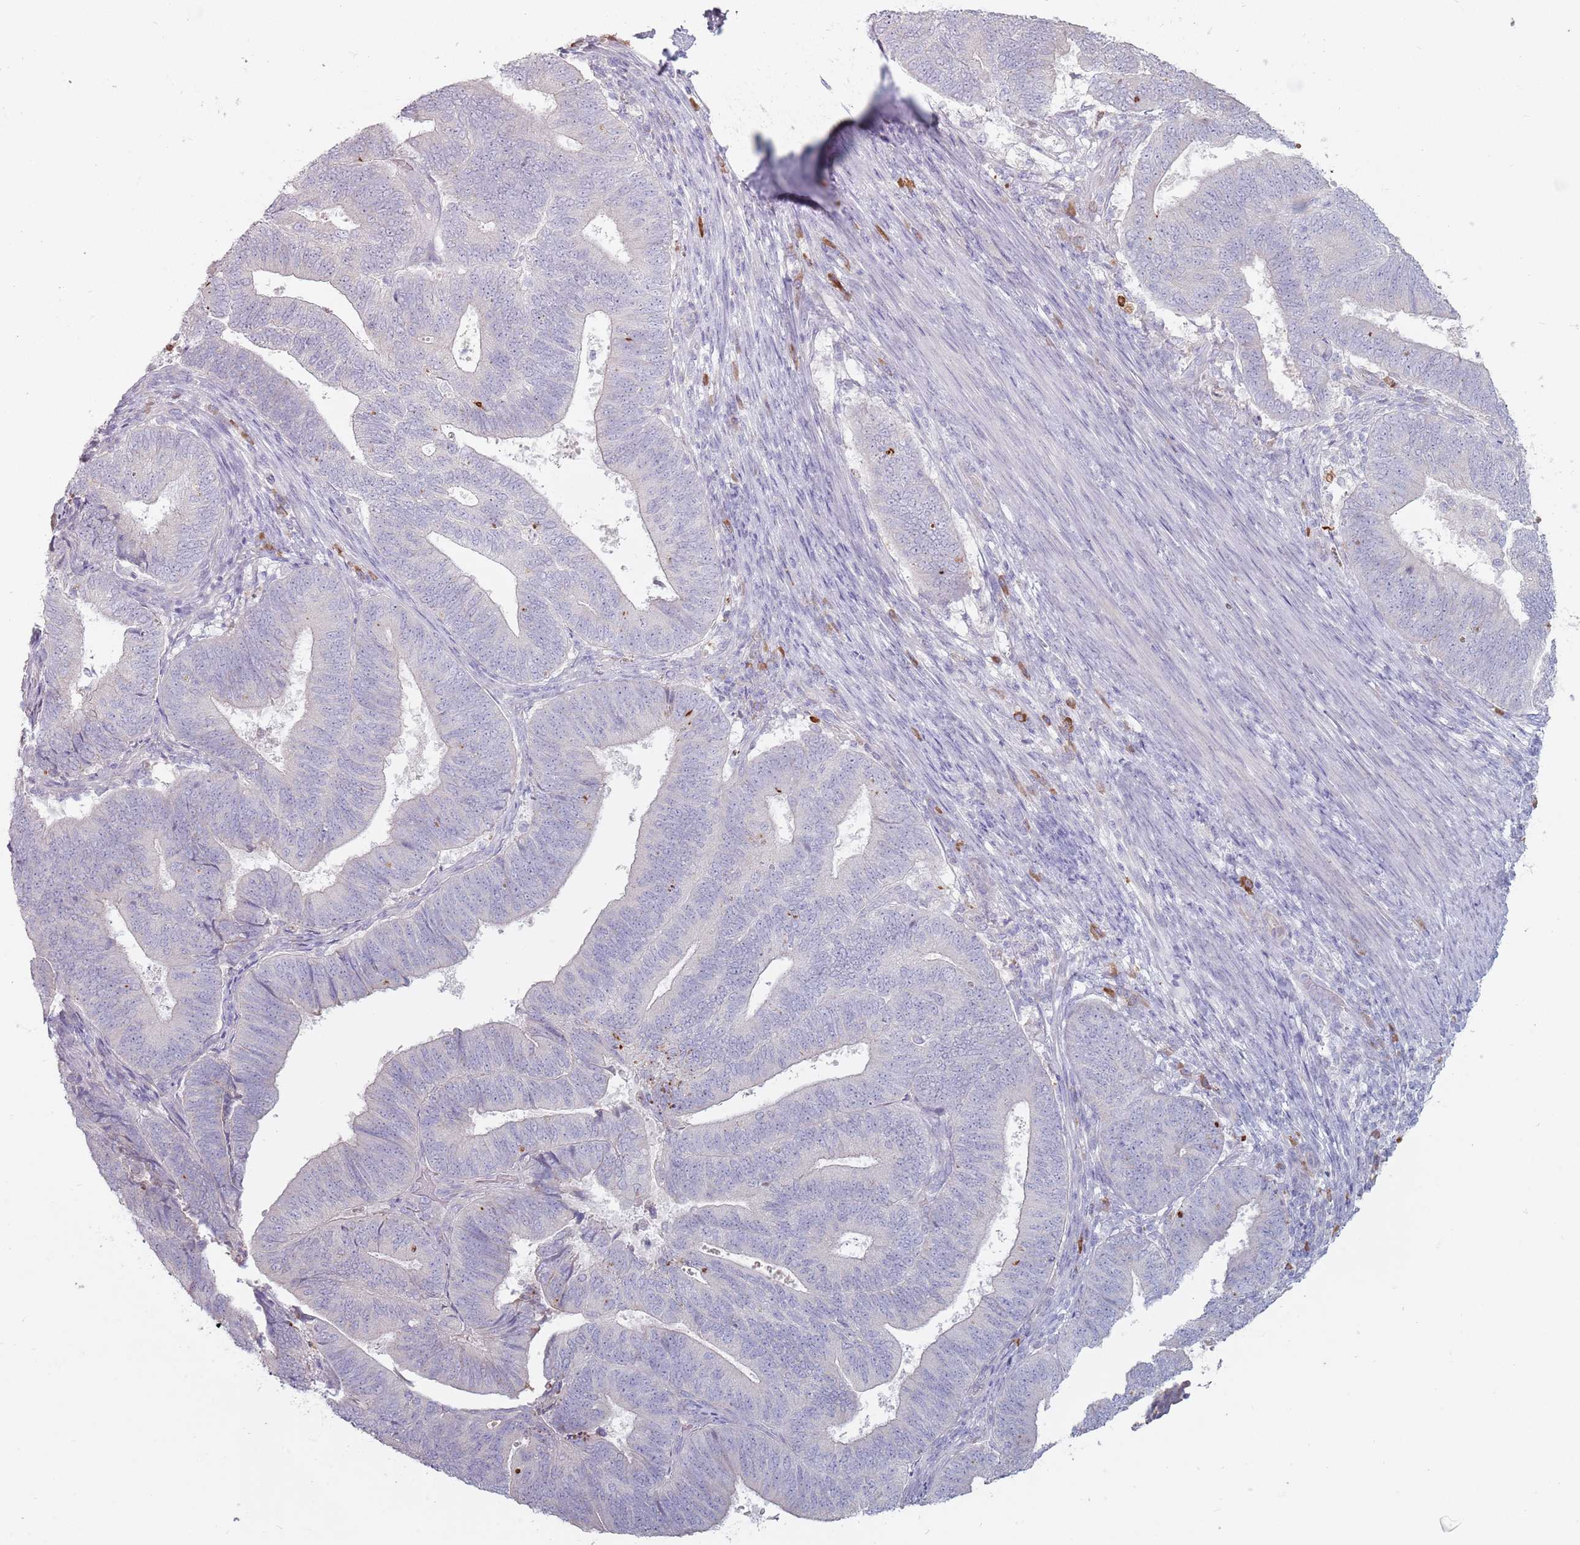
{"staining": {"intensity": "negative", "quantity": "none", "location": "none"}, "tissue": "endometrial cancer", "cell_type": "Tumor cells", "image_type": "cancer", "snomed": [{"axis": "morphology", "description": "Adenocarcinoma, NOS"}, {"axis": "topography", "description": "Endometrium"}], "caption": "There is no significant positivity in tumor cells of endometrial adenocarcinoma.", "gene": "DXO", "patient": {"sex": "female", "age": 70}}